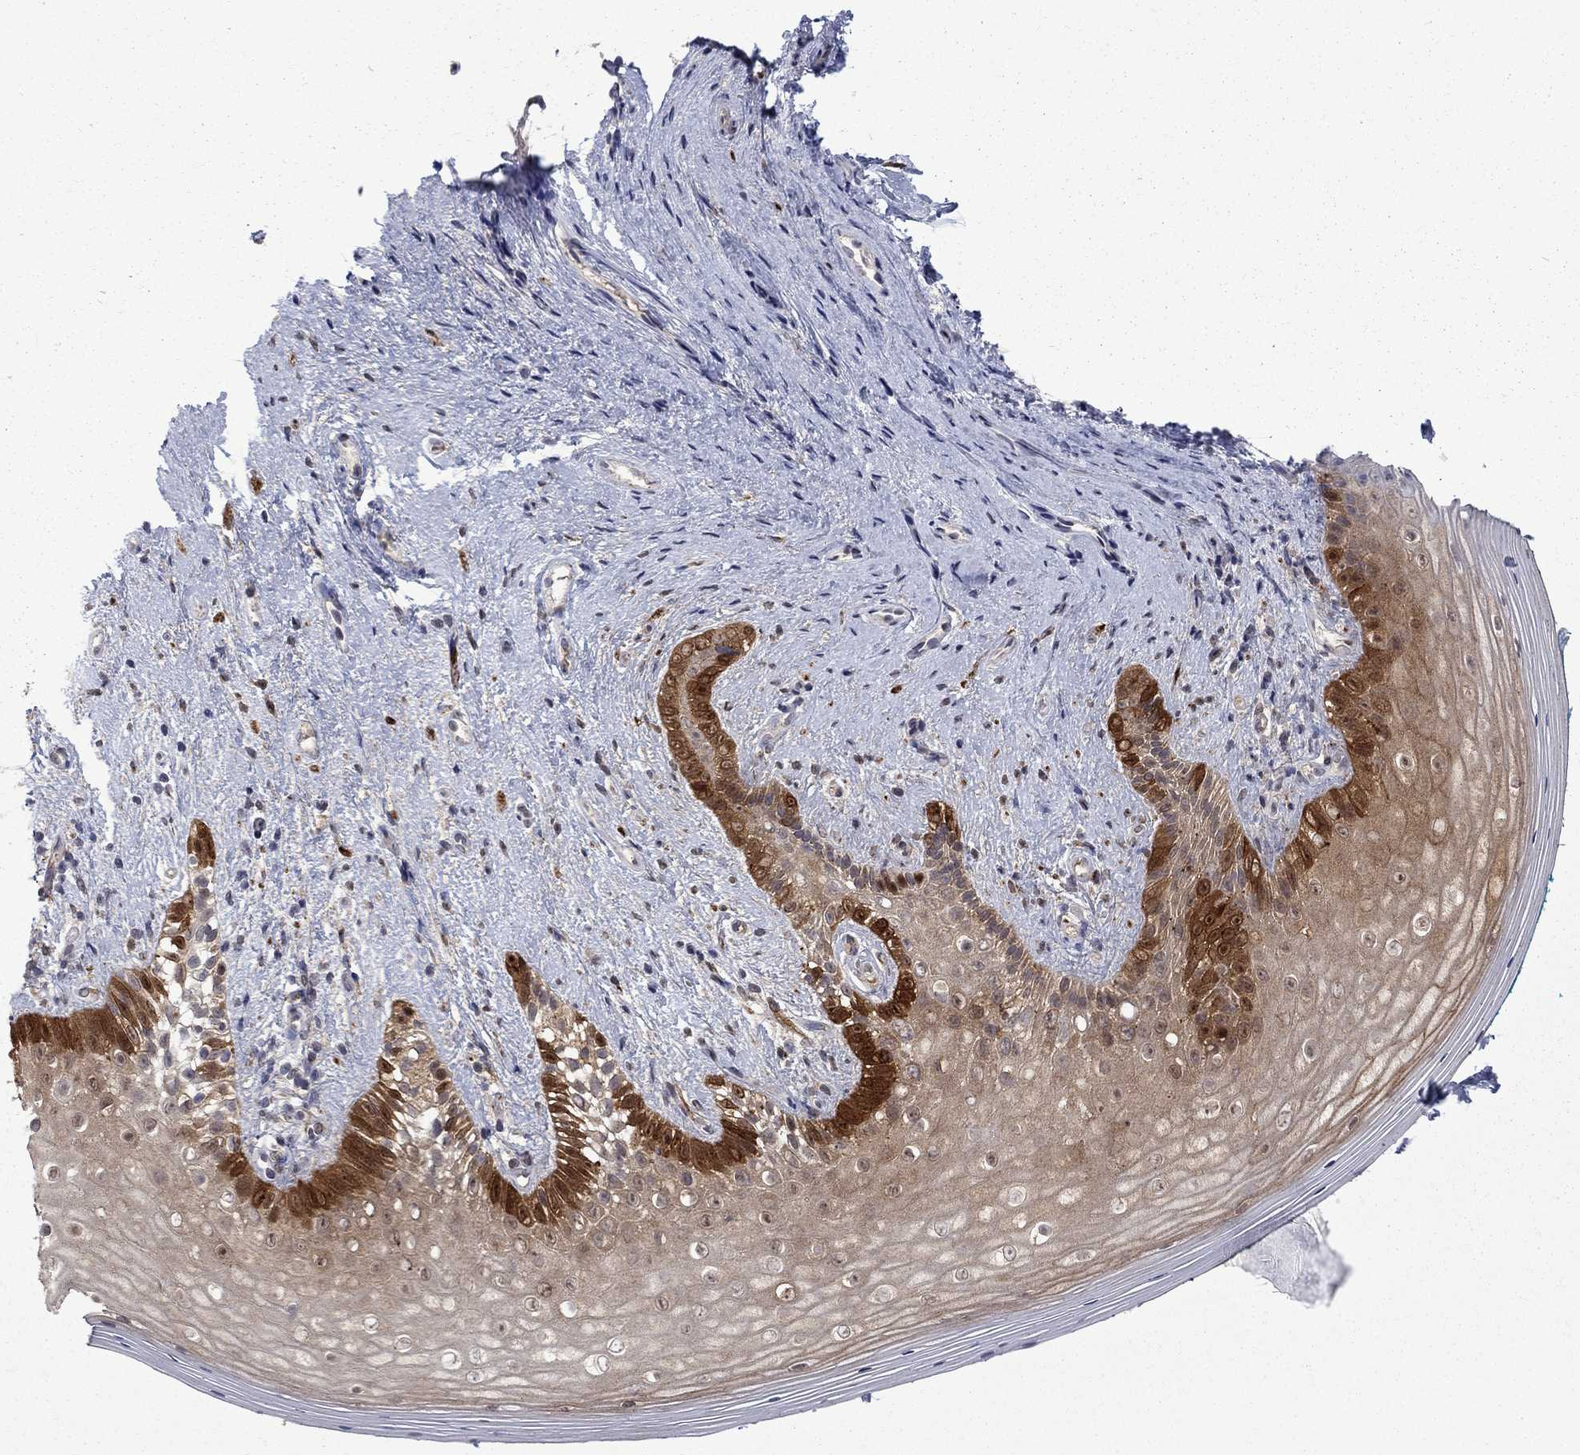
{"staining": {"intensity": "strong", "quantity": "25%-75%", "location": "cytoplasmic/membranous,nuclear"}, "tissue": "vagina", "cell_type": "Squamous epithelial cells", "image_type": "normal", "snomed": [{"axis": "morphology", "description": "Normal tissue, NOS"}, {"axis": "topography", "description": "Vagina"}], "caption": "Immunohistochemical staining of normal human vagina exhibits strong cytoplasmic/membranous,nuclear protein positivity in approximately 25%-75% of squamous epithelial cells.", "gene": "CBR1", "patient": {"sex": "female", "age": 47}}